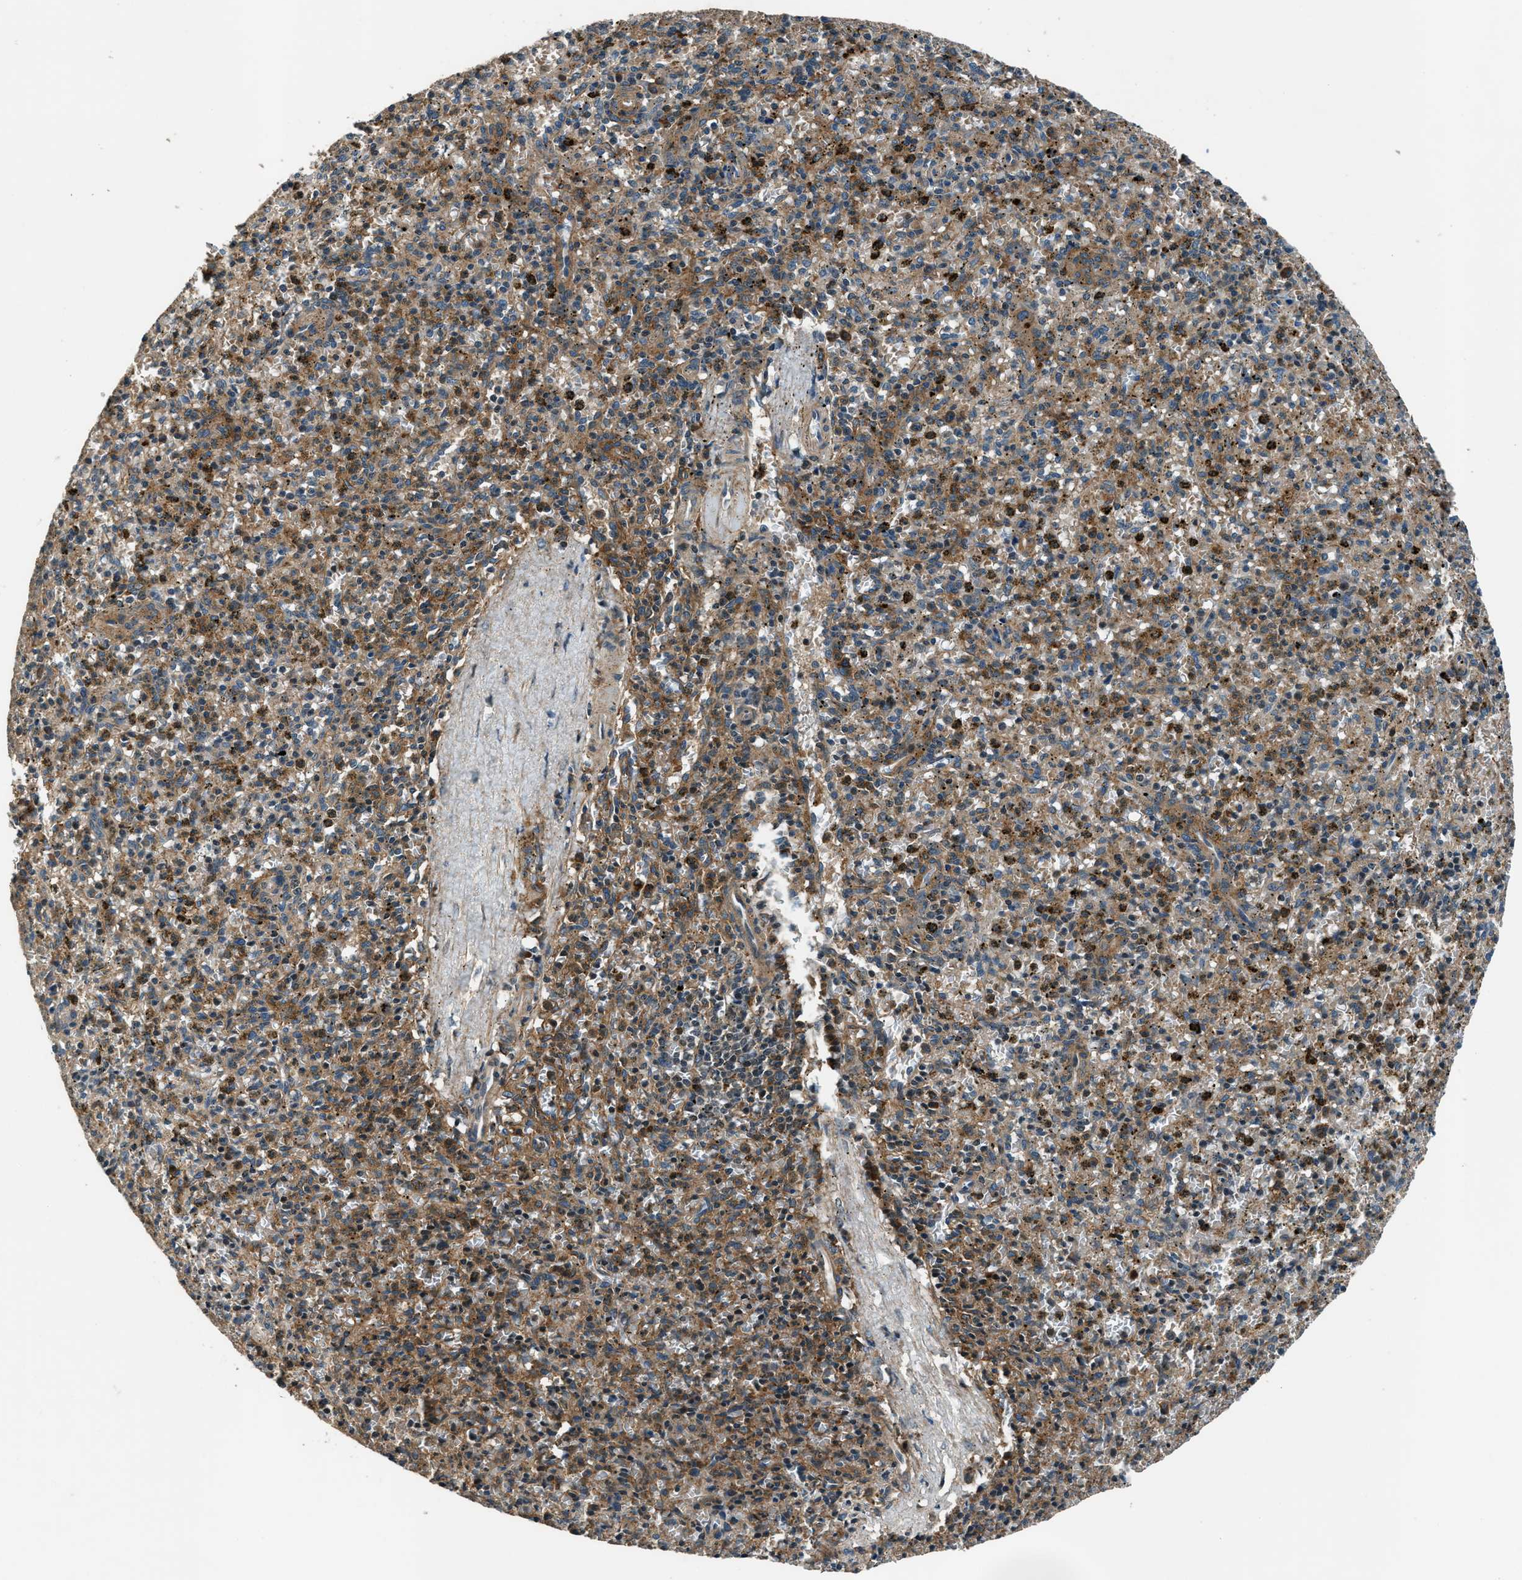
{"staining": {"intensity": "moderate", "quantity": "25%-75%", "location": "cytoplasmic/membranous"}, "tissue": "spleen", "cell_type": "Cells in red pulp", "image_type": "normal", "snomed": [{"axis": "morphology", "description": "Normal tissue, NOS"}, {"axis": "topography", "description": "Spleen"}], "caption": "IHC micrograph of benign spleen: human spleen stained using immunohistochemistry exhibits medium levels of moderate protein expression localized specifically in the cytoplasmic/membranous of cells in red pulp, appearing as a cytoplasmic/membranous brown color.", "gene": "ARHGEF11", "patient": {"sex": "male", "age": 72}}